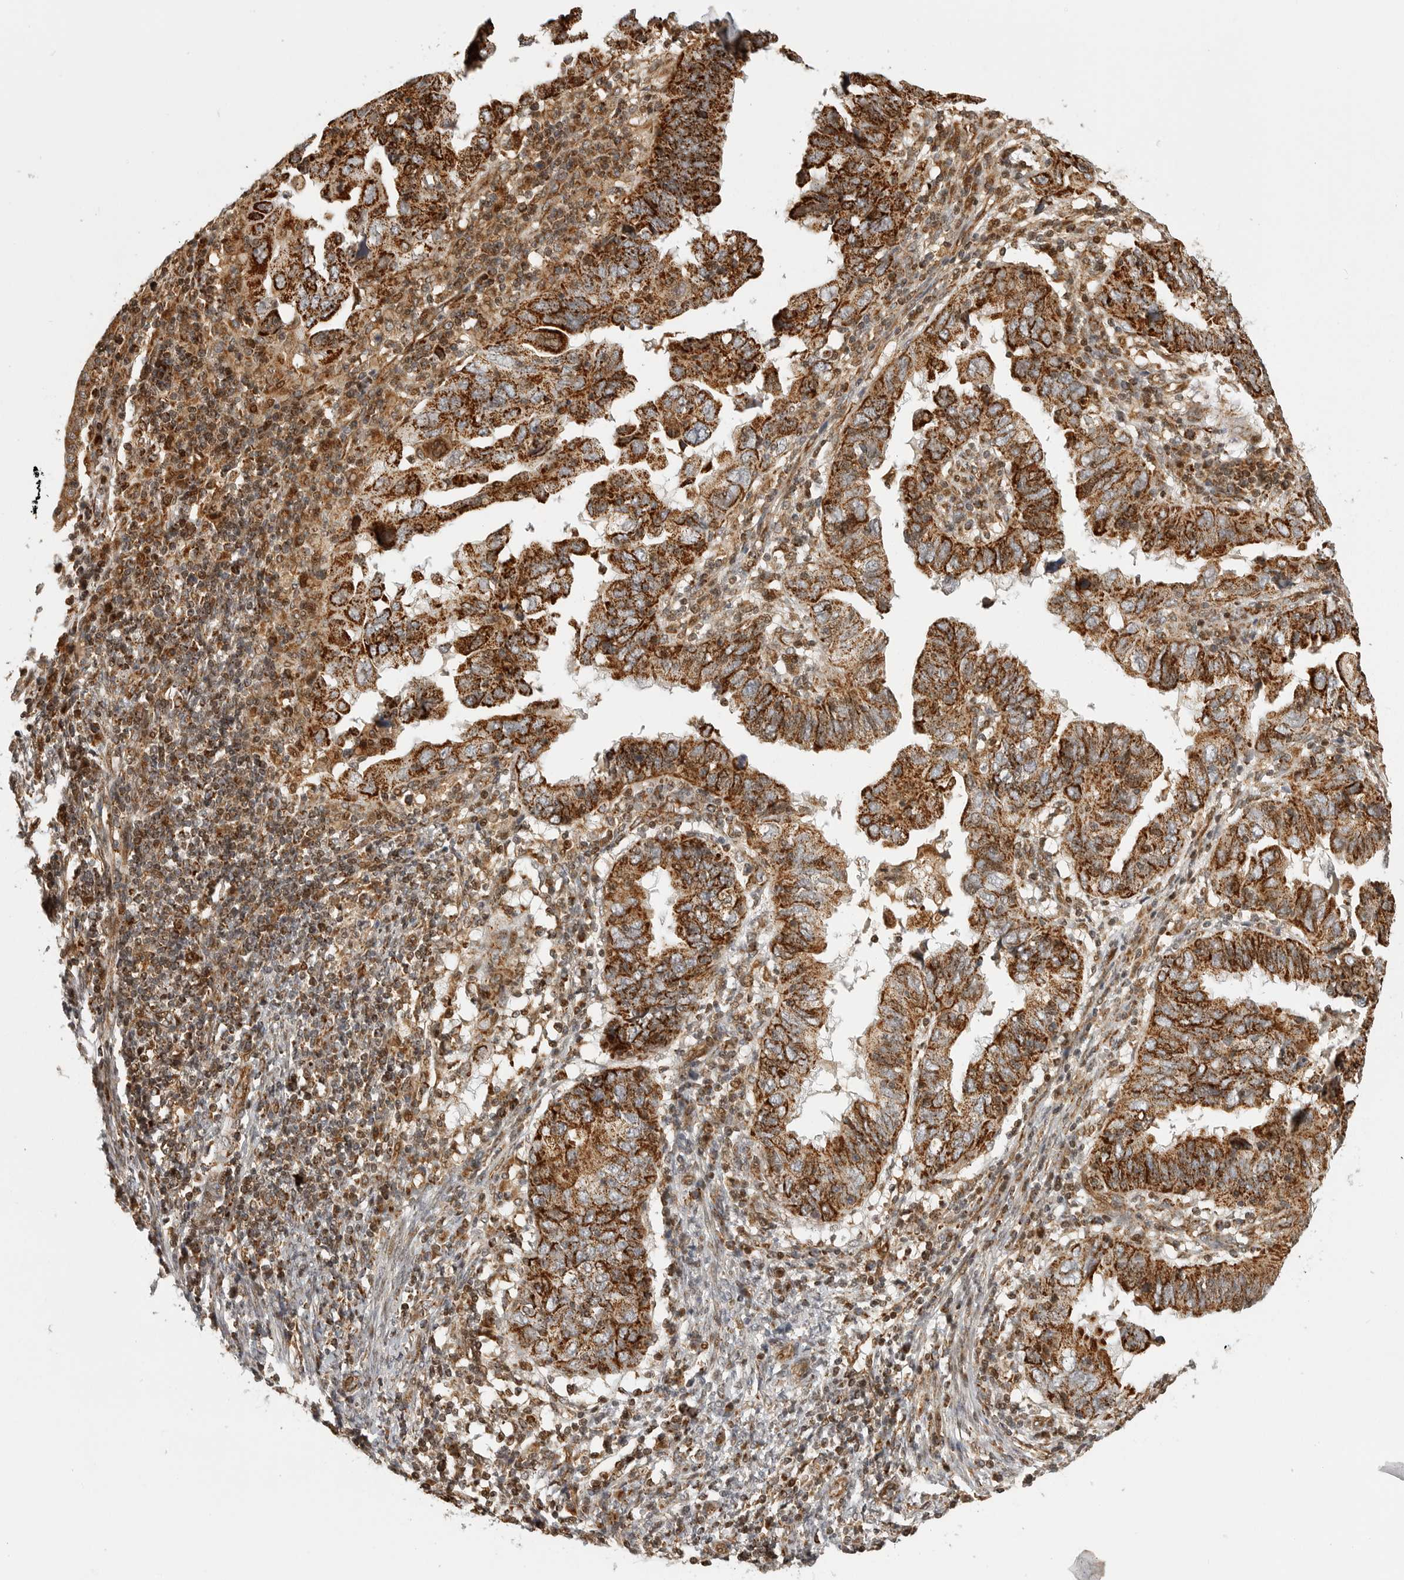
{"staining": {"intensity": "strong", "quantity": ">75%", "location": "cytoplasmic/membranous"}, "tissue": "endometrial cancer", "cell_type": "Tumor cells", "image_type": "cancer", "snomed": [{"axis": "morphology", "description": "Adenocarcinoma, NOS"}, {"axis": "topography", "description": "Uterus"}], "caption": "Adenocarcinoma (endometrial) stained with immunohistochemistry exhibits strong cytoplasmic/membranous staining in approximately >75% of tumor cells.", "gene": "NARS2", "patient": {"sex": "female", "age": 77}}